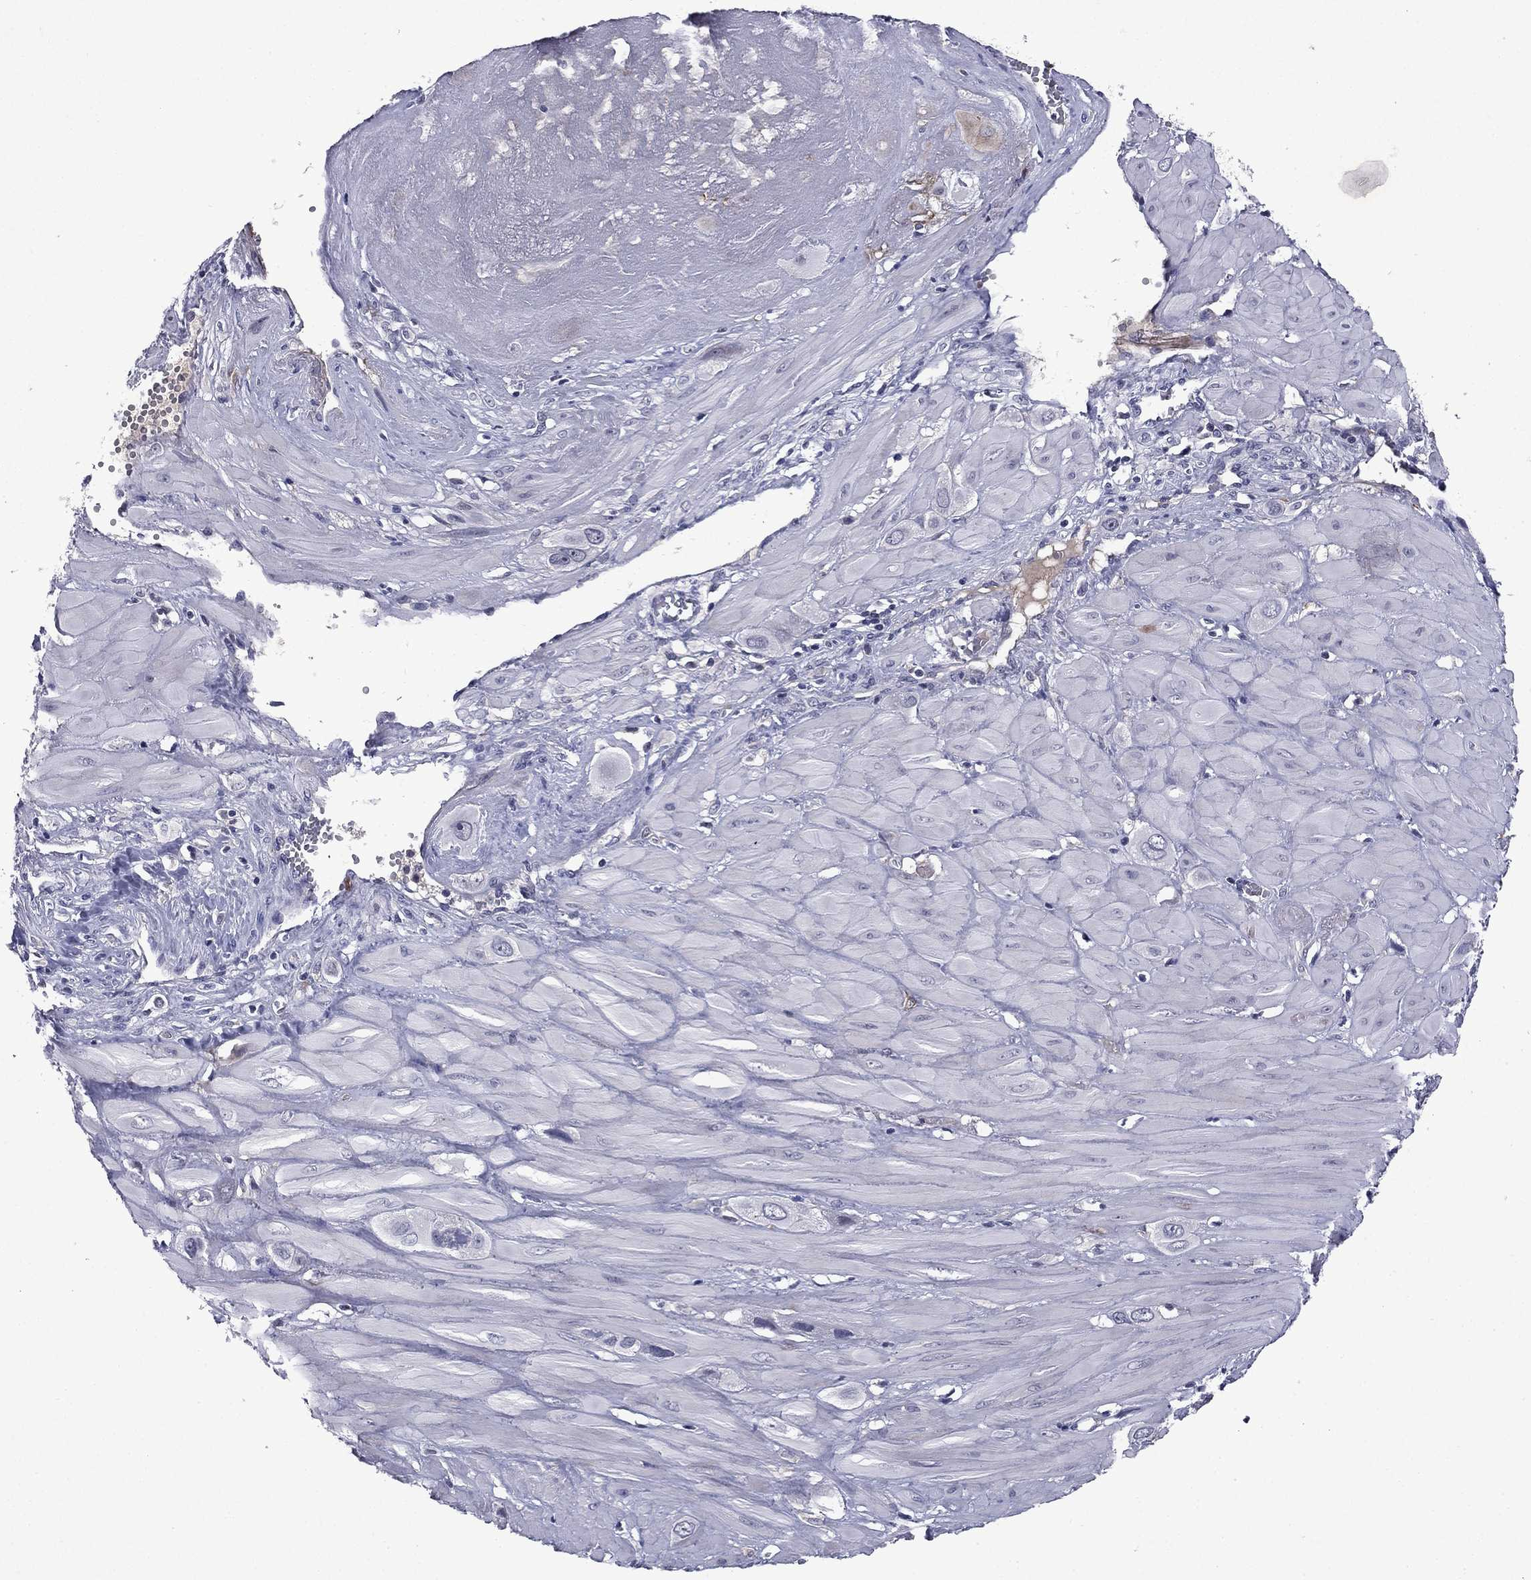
{"staining": {"intensity": "negative", "quantity": "none", "location": "none"}, "tissue": "cervical cancer", "cell_type": "Tumor cells", "image_type": "cancer", "snomed": [{"axis": "morphology", "description": "Squamous cell carcinoma, NOS"}, {"axis": "topography", "description": "Cervix"}], "caption": "This is a histopathology image of immunohistochemistry staining of squamous cell carcinoma (cervical), which shows no positivity in tumor cells.", "gene": "ECM1", "patient": {"sex": "female", "age": 34}}